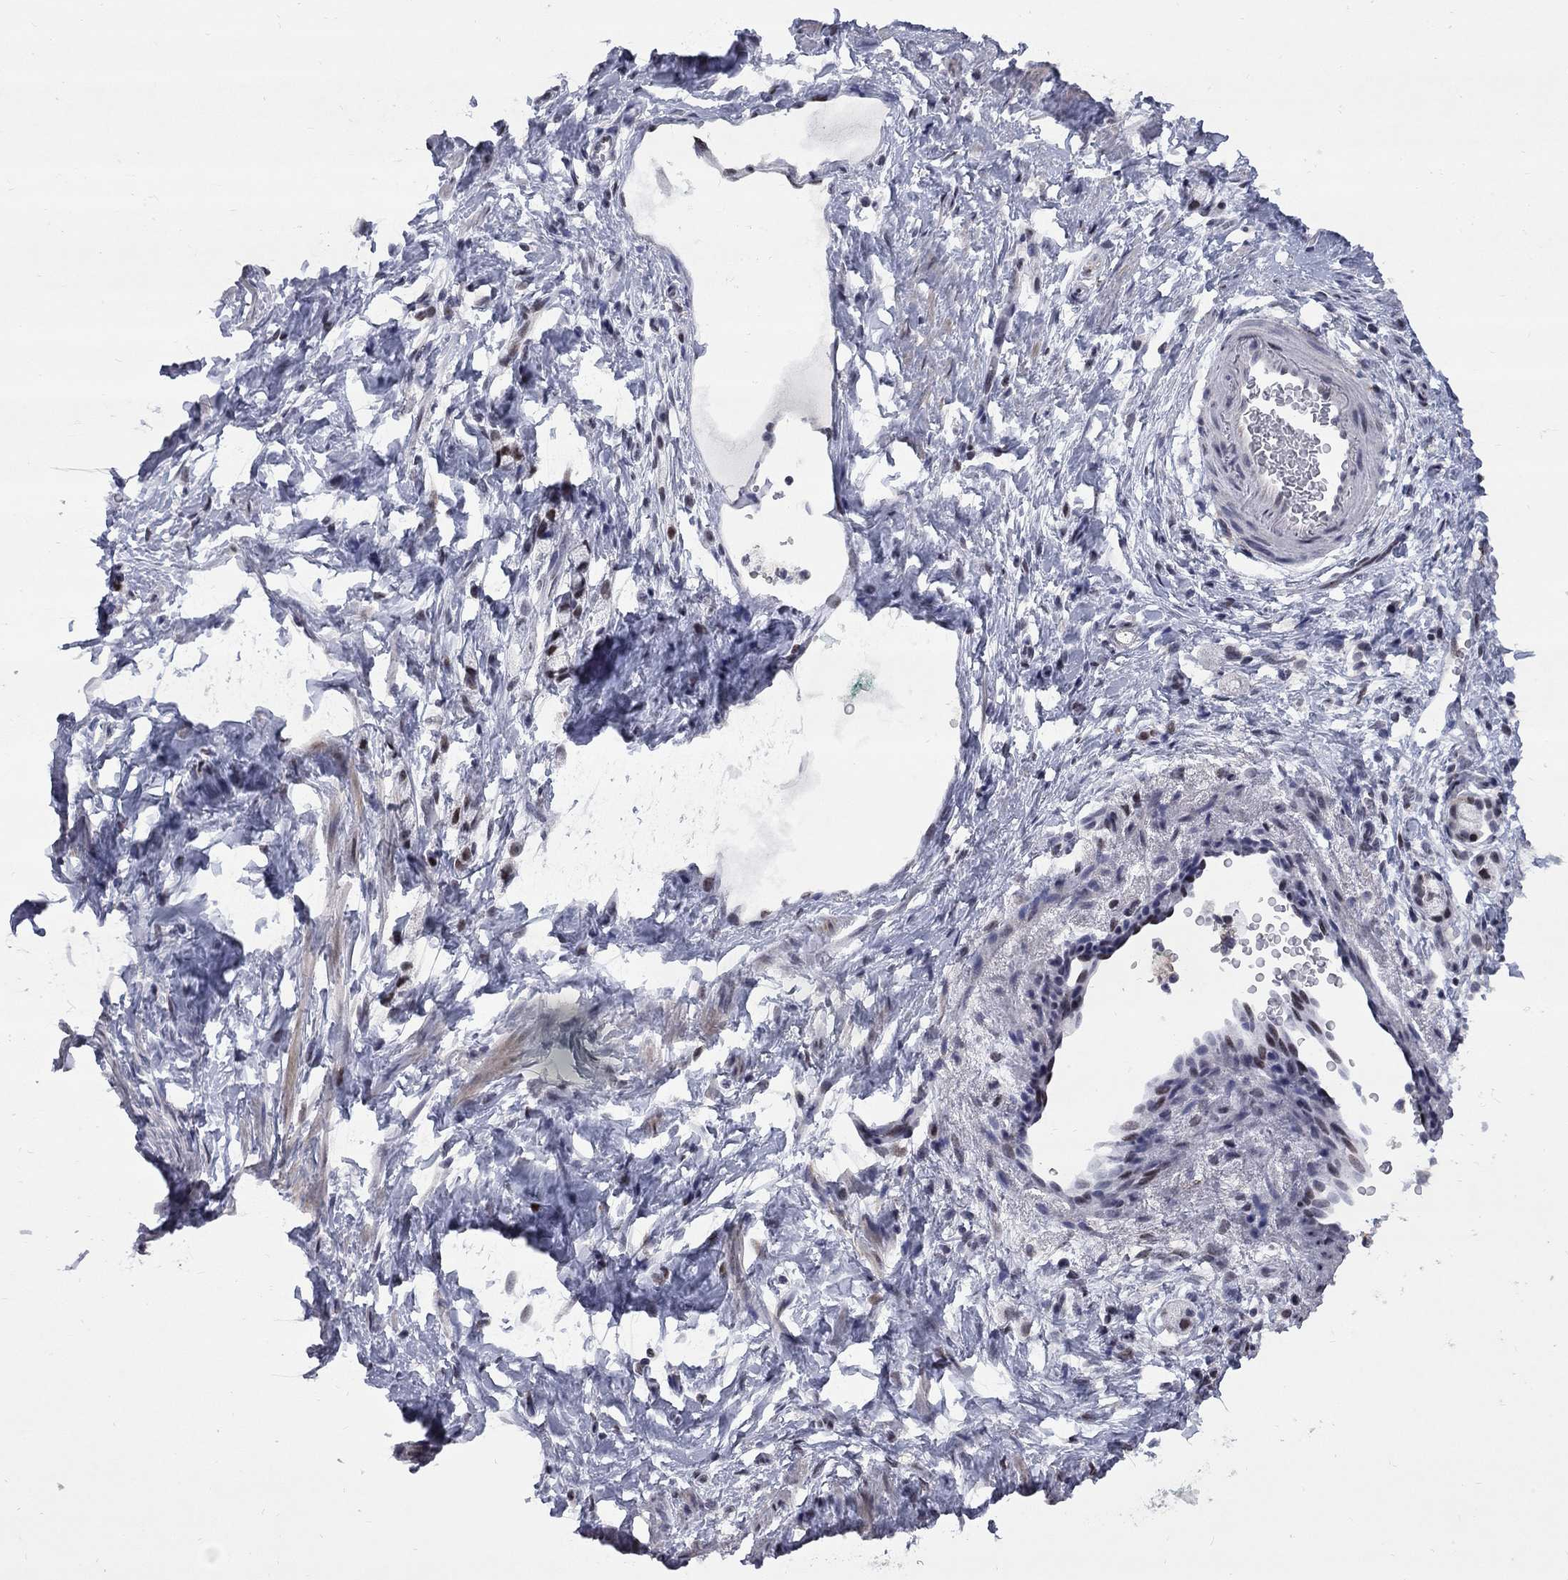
{"staining": {"intensity": "moderate", "quantity": "<25%", "location": "nuclear"}, "tissue": "stomach cancer", "cell_type": "Tumor cells", "image_type": "cancer", "snomed": [{"axis": "morphology", "description": "Adenocarcinoma, NOS"}, {"axis": "topography", "description": "Stomach"}], "caption": "Protein analysis of adenocarcinoma (stomach) tissue reveals moderate nuclear expression in approximately <25% of tumor cells.", "gene": "ZNF154", "patient": {"sex": "male", "age": 58}}